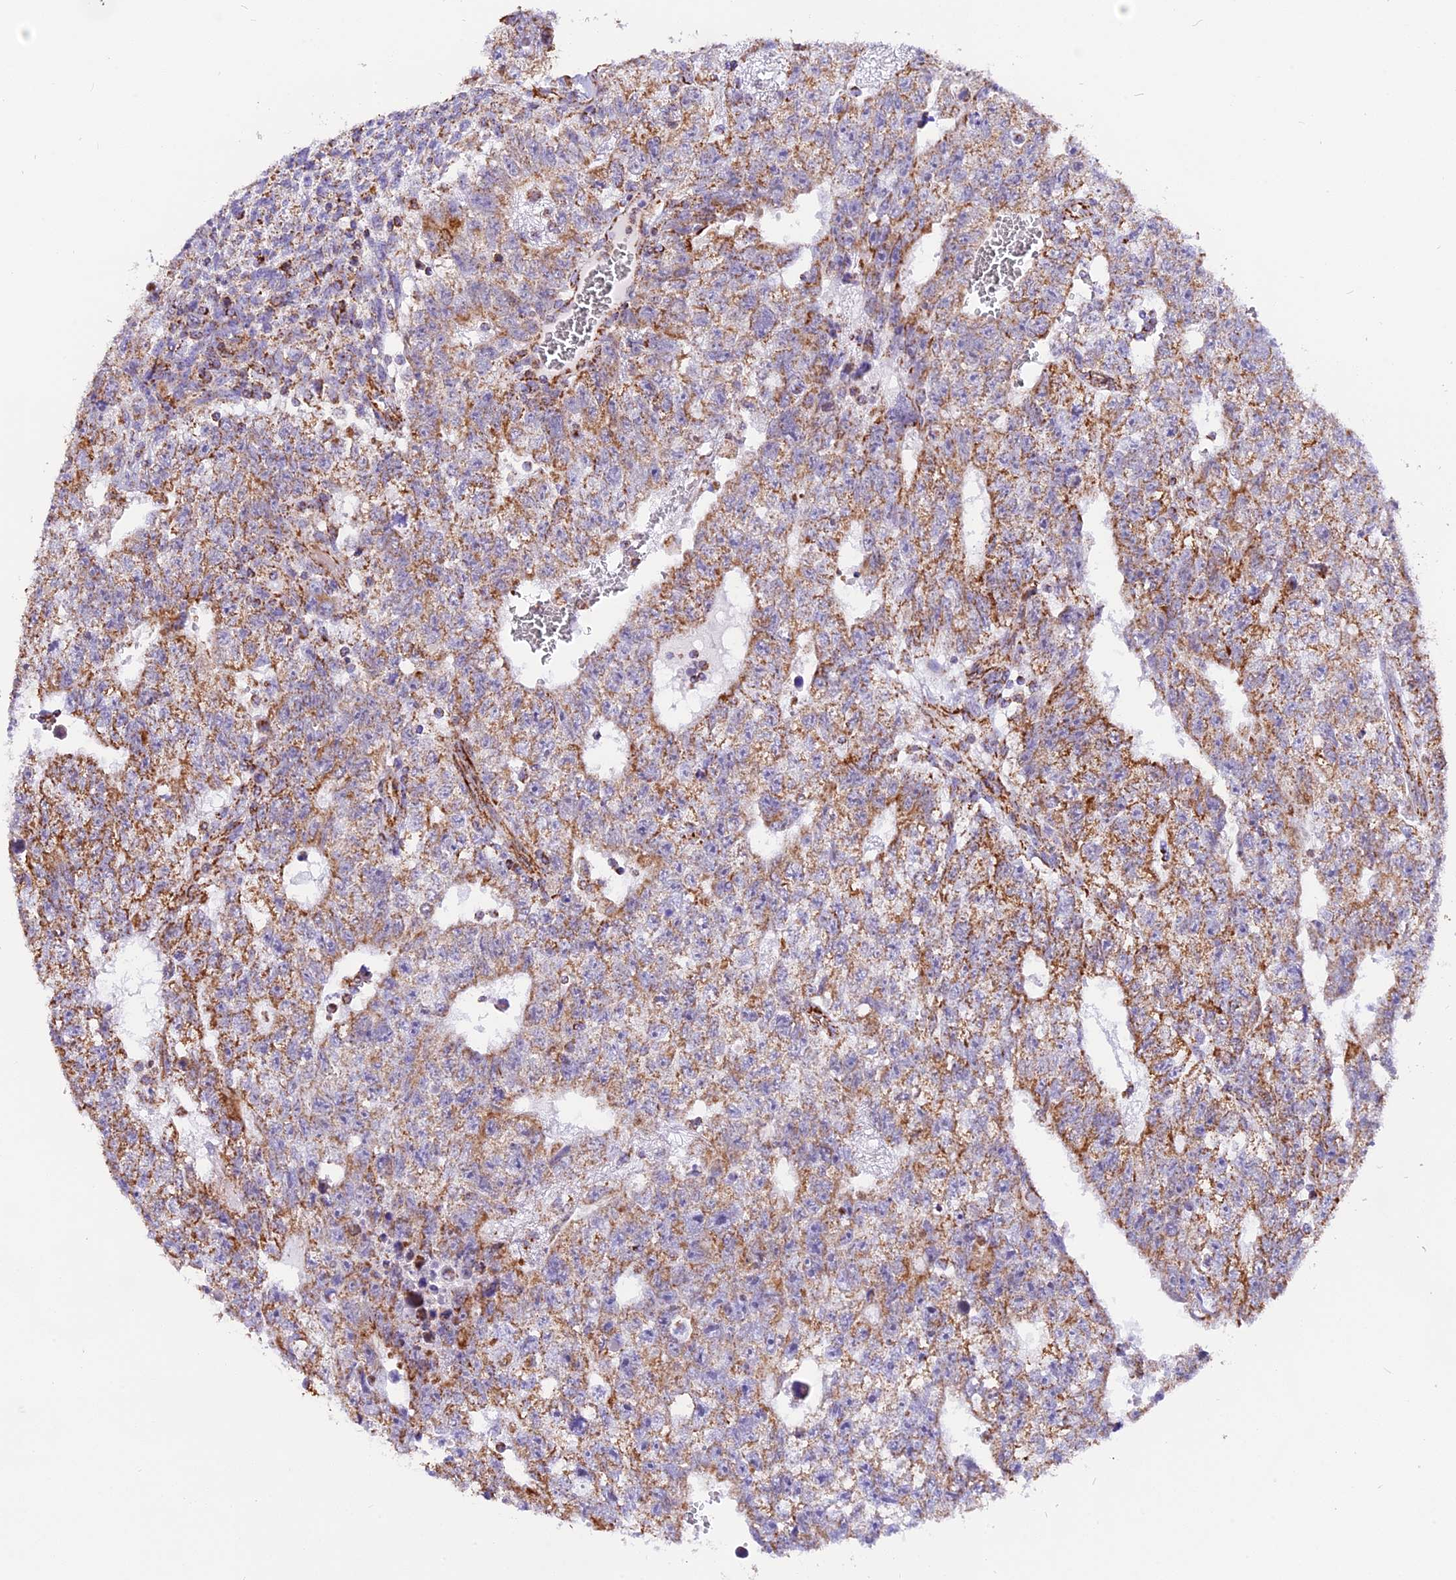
{"staining": {"intensity": "moderate", "quantity": "25%-75%", "location": "cytoplasmic/membranous"}, "tissue": "testis cancer", "cell_type": "Tumor cells", "image_type": "cancer", "snomed": [{"axis": "morphology", "description": "Carcinoma, Embryonal, NOS"}, {"axis": "topography", "description": "Testis"}], "caption": "This micrograph demonstrates immunohistochemistry (IHC) staining of testis embryonal carcinoma, with medium moderate cytoplasmic/membranous staining in approximately 25%-75% of tumor cells.", "gene": "NDUFA8", "patient": {"sex": "male", "age": 26}}